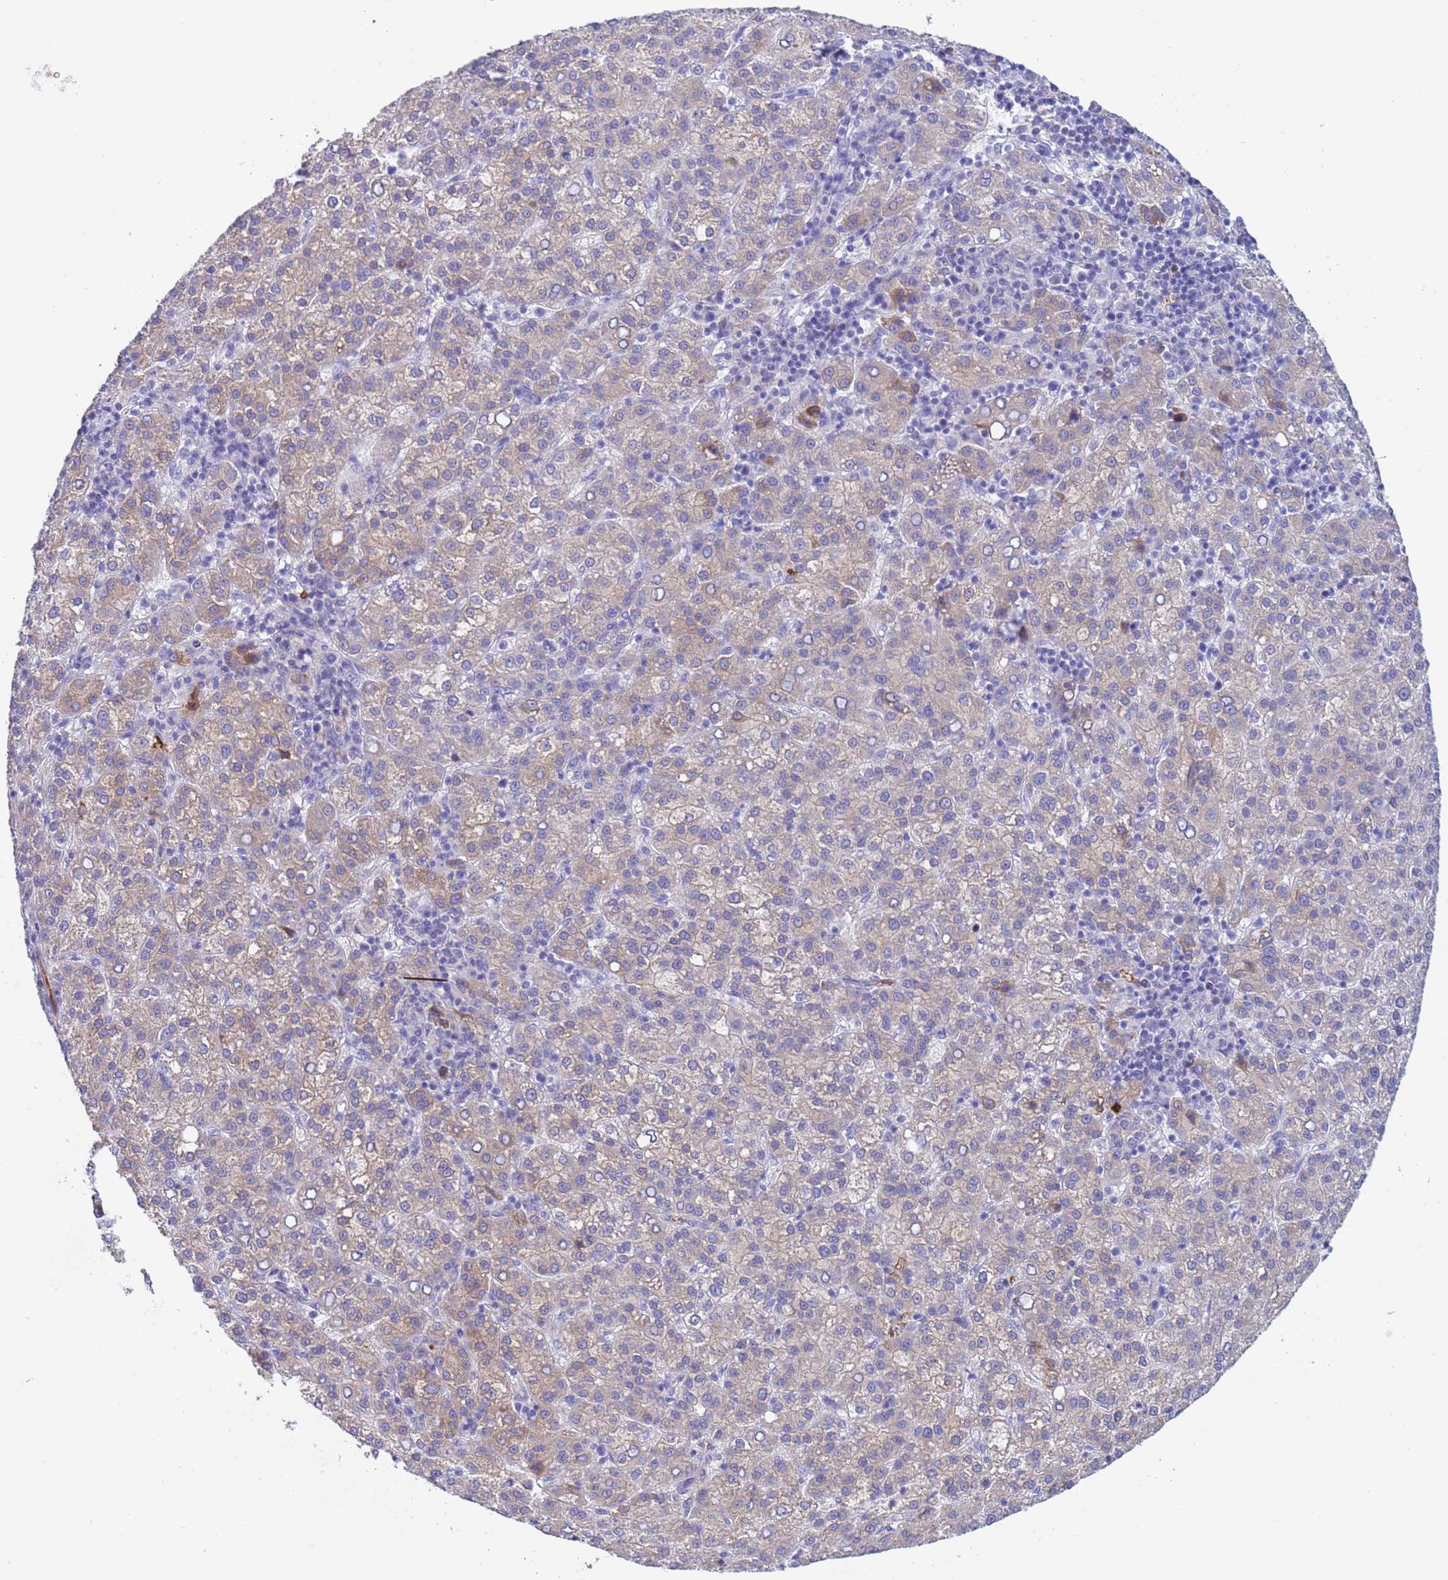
{"staining": {"intensity": "weak", "quantity": "<25%", "location": "cytoplasmic/membranous"}, "tissue": "liver cancer", "cell_type": "Tumor cells", "image_type": "cancer", "snomed": [{"axis": "morphology", "description": "Carcinoma, Hepatocellular, NOS"}, {"axis": "topography", "description": "Liver"}], "caption": "Human hepatocellular carcinoma (liver) stained for a protein using immunohistochemistry (IHC) exhibits no expression in tumor cells.", "gene": "C4orf46", "patient": {"sex": "female", "age": 58}}